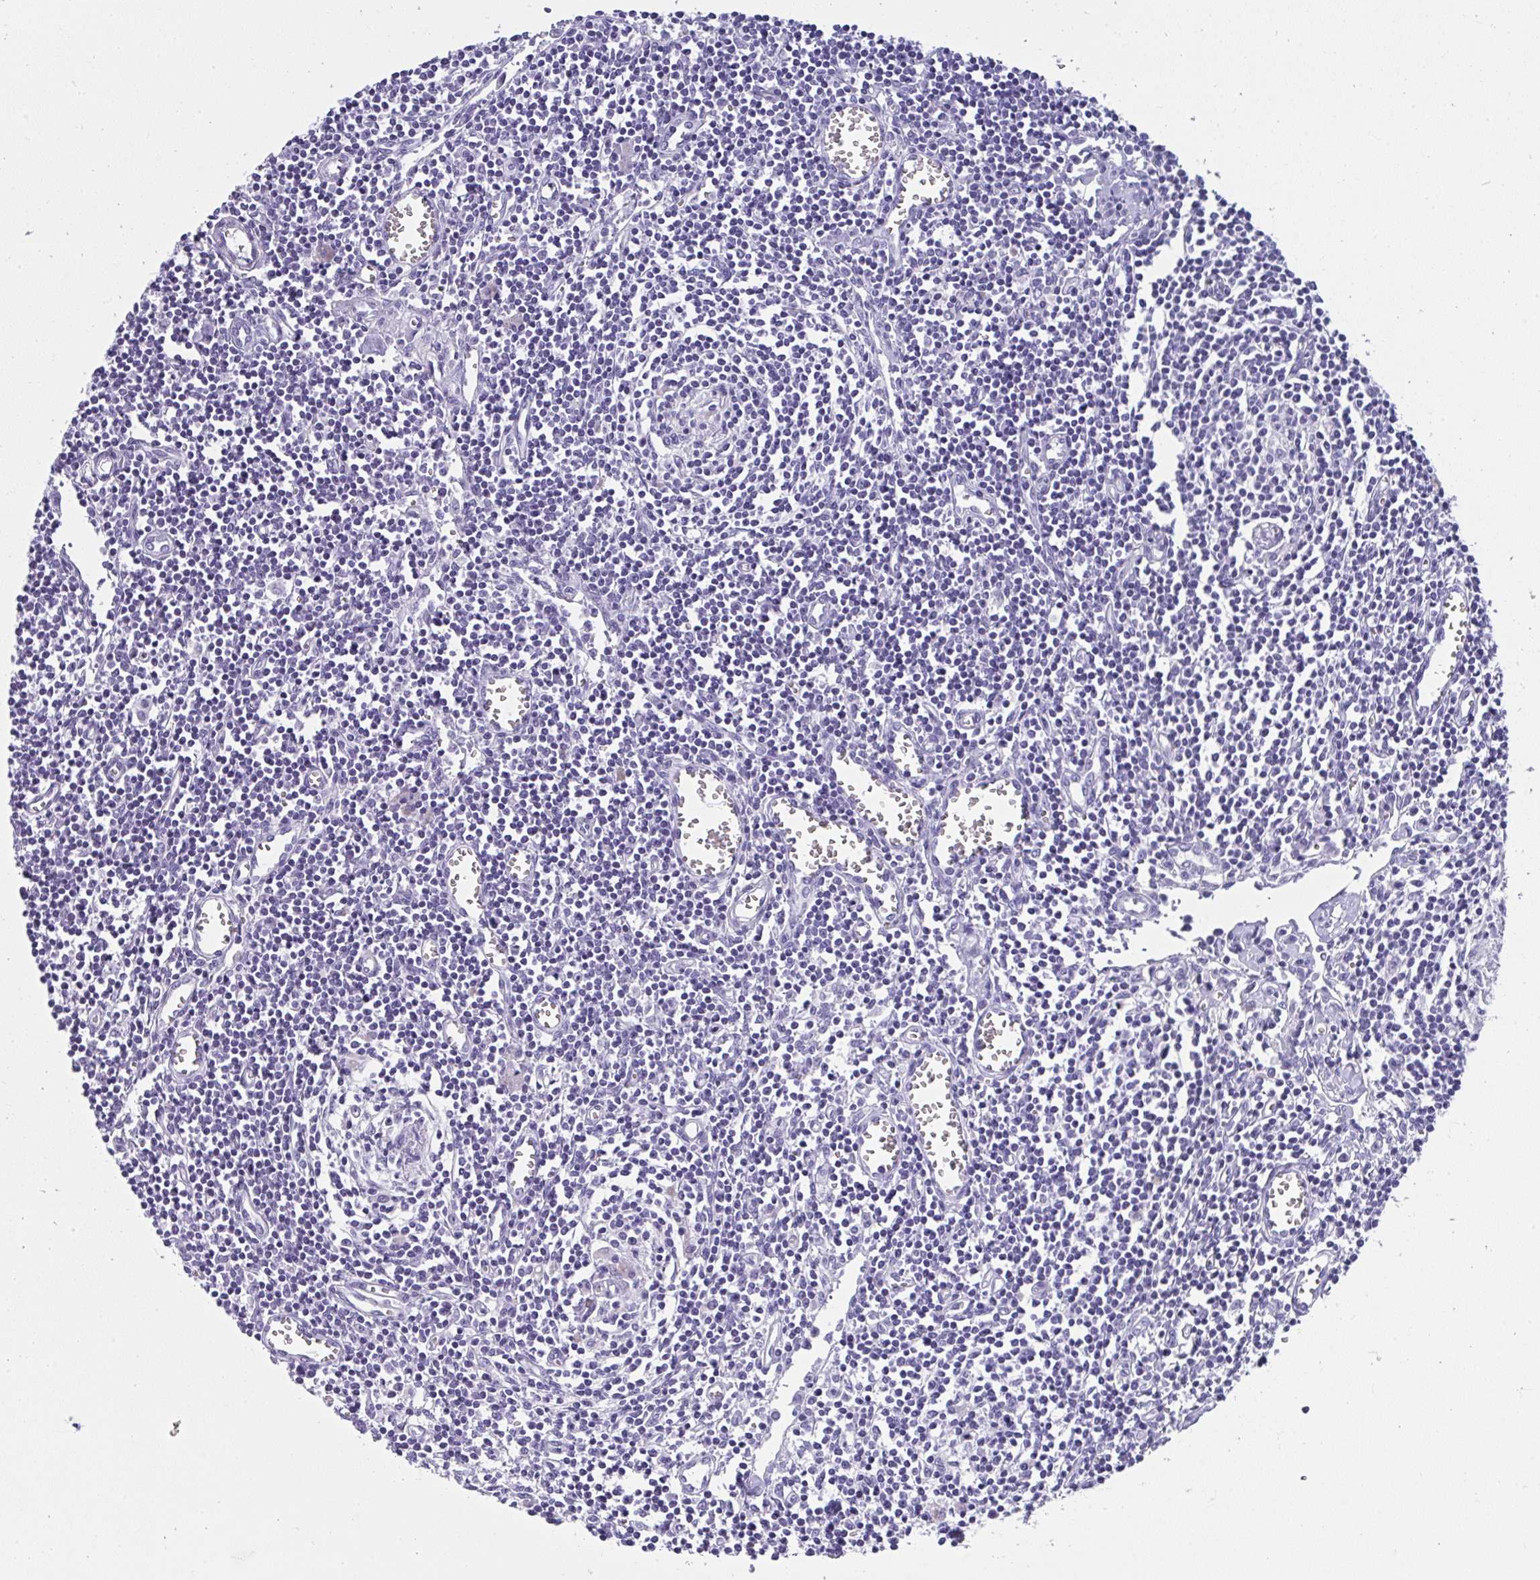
{"staining": {"intensity": "negative", "quantity": "none", "location": "none"}, "tissue": "lymph node", "cell_type": "Germinal center cells", "image_type": "normal", "snomed": [{"axis": "morphology", "description": "Normal tissue, NOS"}, {"axis": "topography", "description": "Lymph node"}], "caption": "IHC micrograph of normal lymph node: lymph node stained with DAB (3,3'-diaminobenzidine) reveals no significant protein positivity in germinal center cells. (DAB IHC with hematoxylin counter stain).", "gene": "RNF183", "patient": {"sex": "male", "age": 66}}